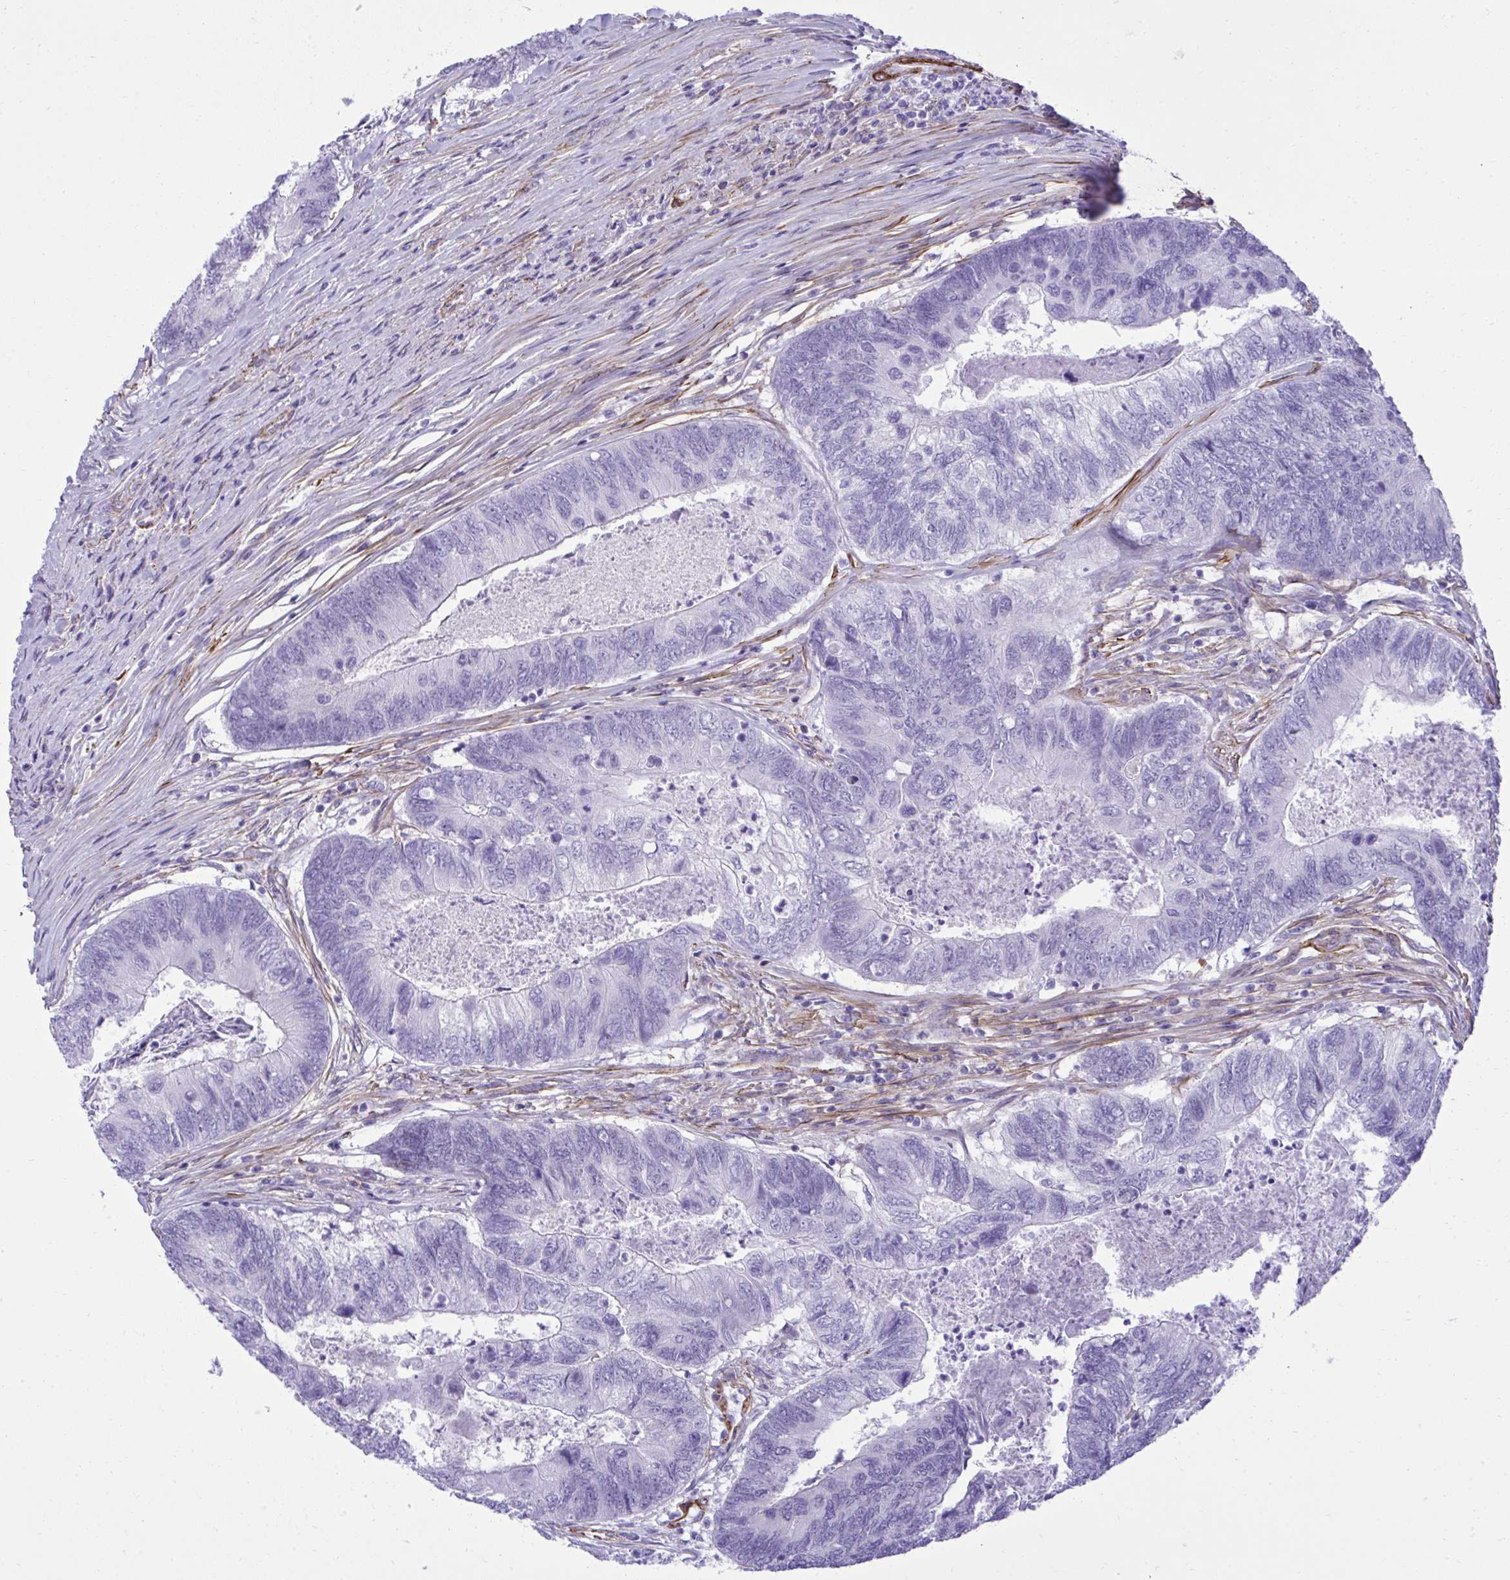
{"staining": {"intensity": "negative", "quantity": "none", "location": "none"}, "tissue": "colorectal cancer", "cell_type": "Tumor cells", "image_type": "cancer", "snomed": [{"axis": "morphology", "description": "Adenocarcinoma, NOS"}, {"axis": "topography", "description": "Colon"}], "caption": "This is an immunohistochemistry (IHC) micrograph of human colorectal cancer. There is no expression in tumor cells.", "gene": "PITPNM3", "patient": {"sex": "female", "age": 67}}